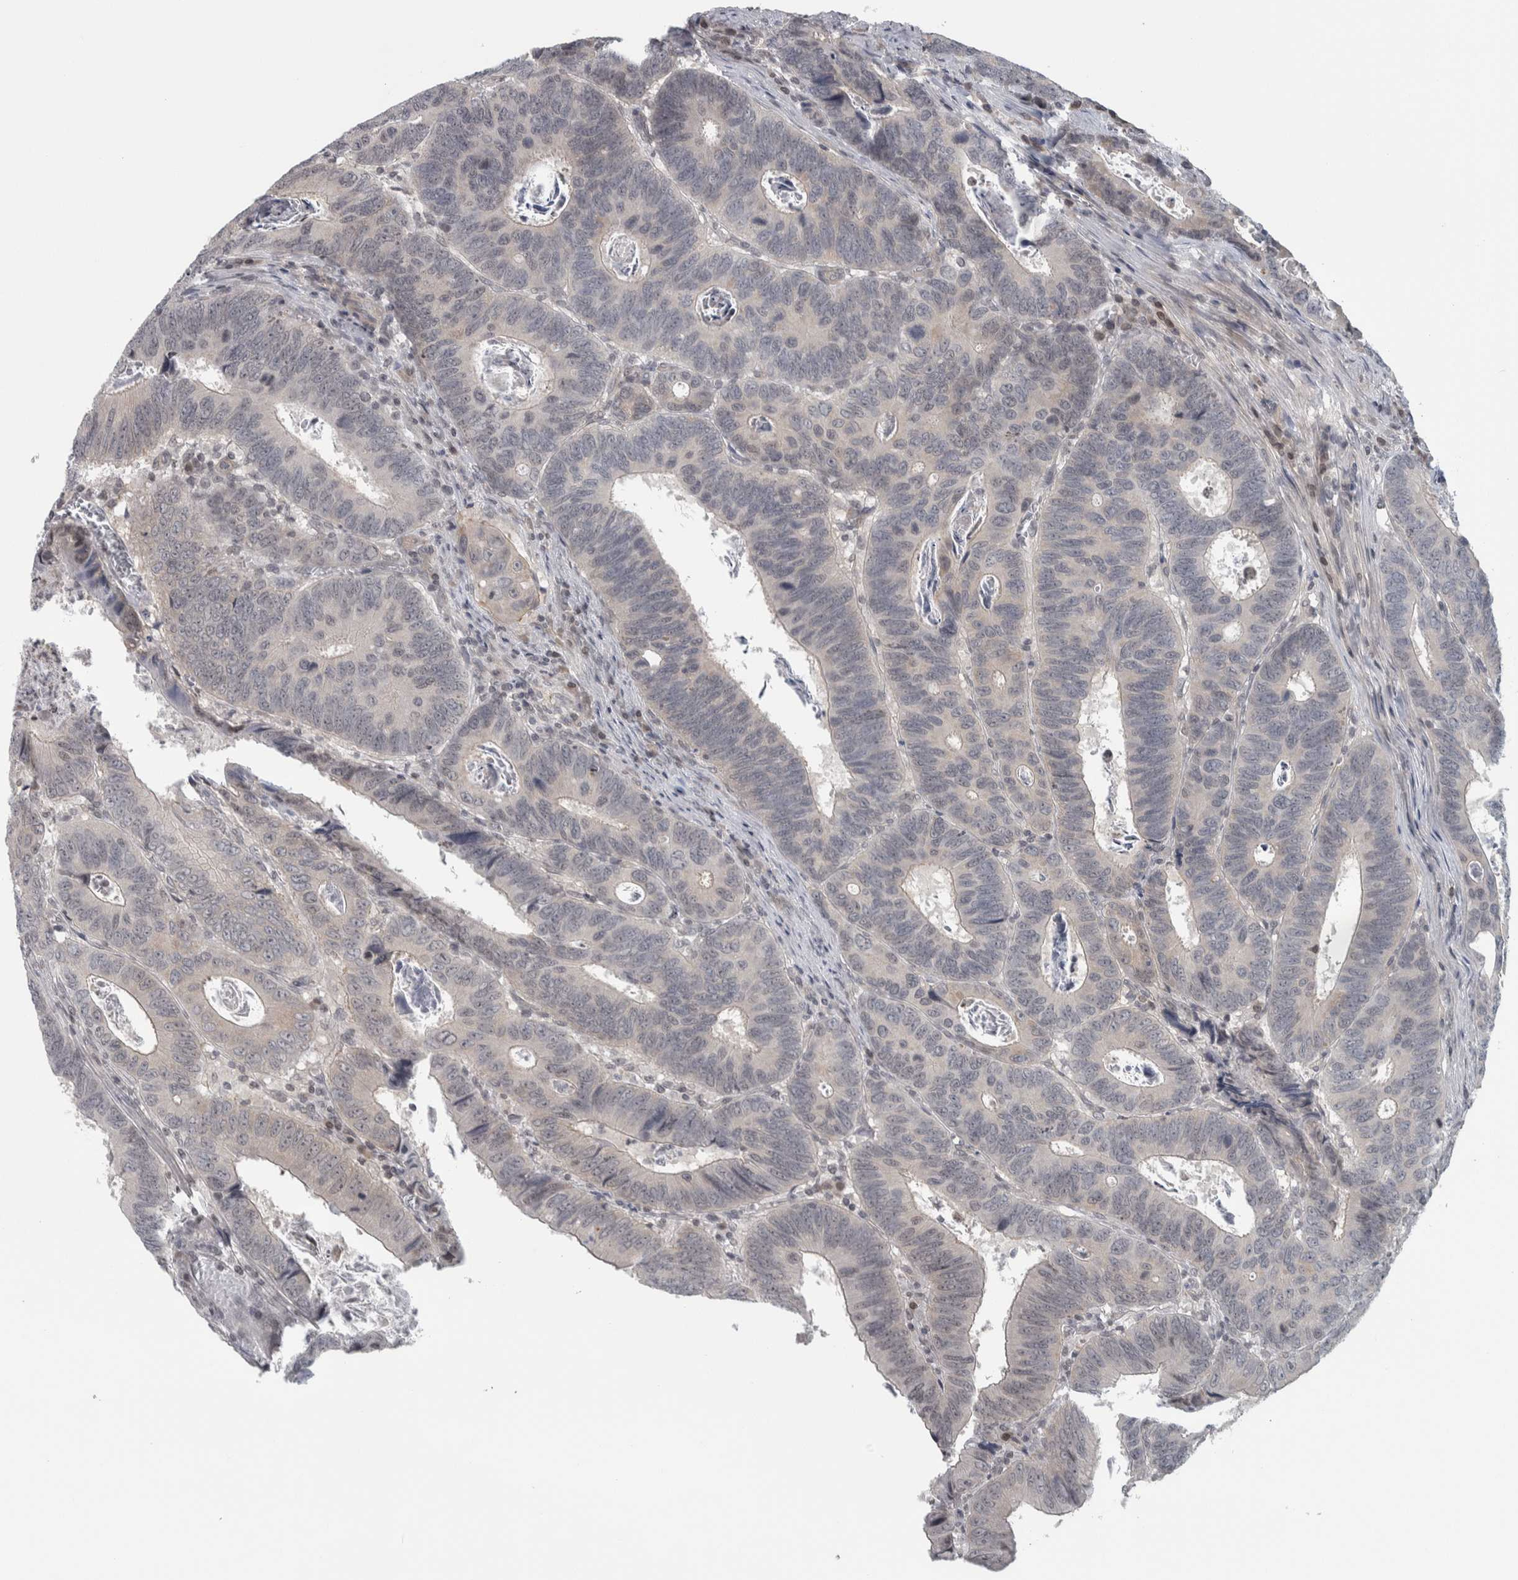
{"staining": {"intensity": "negative", "quantity": "none", "location": "none"}, "tissue": "colorectal cancer", "cell_type": "Tumor cells", "image_type": "cancer", "snomed": [{"axis": "morphology", "description": "Adenocarcinoma, NOS"}, {"axis": "topography", "description": "Colon"}], "caption": "Immunohistochemical staining of colorectal cancer displays no significant positivity in tumor cells.", "gene": "CWC27", "patient": {"sex": "male", "age": 72}}